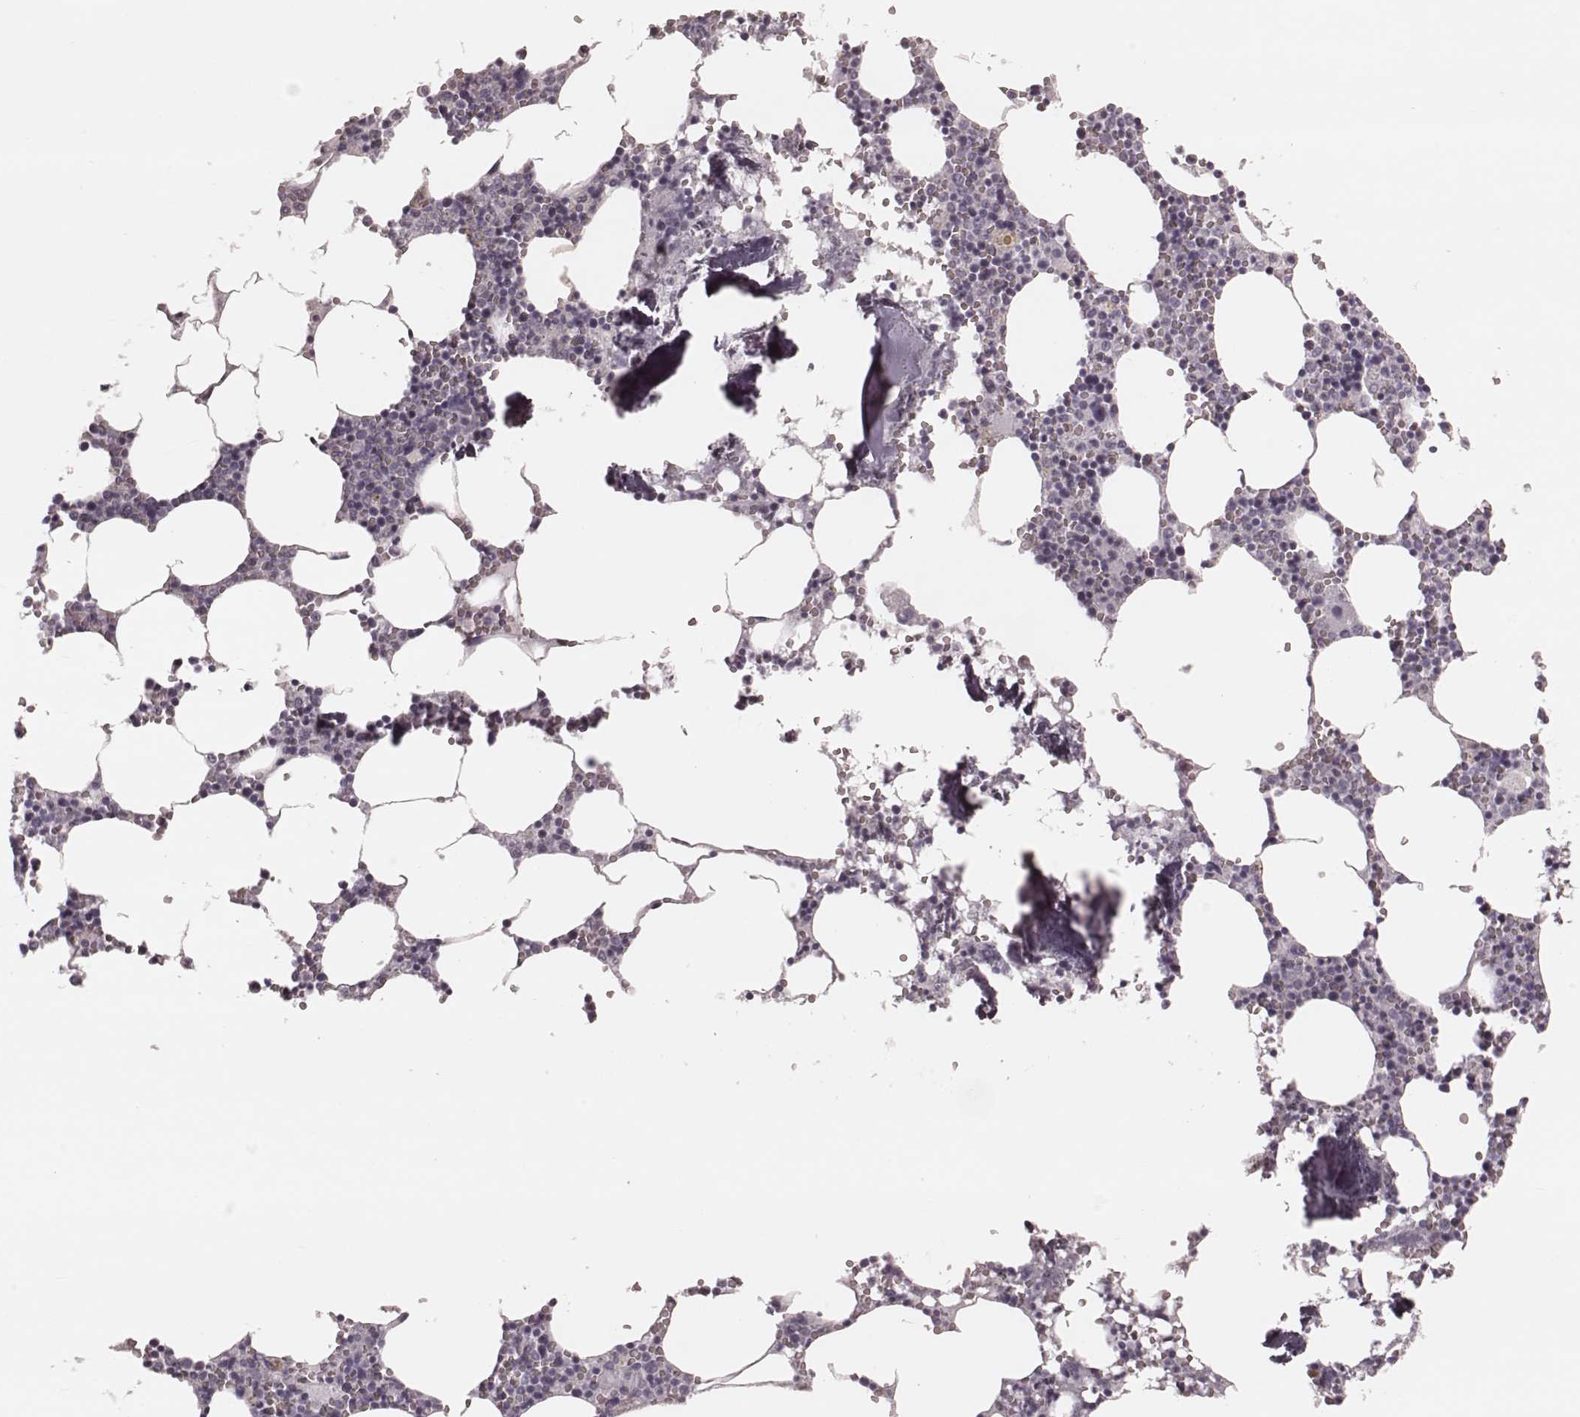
{"staining": {"intensity": "negative", "quantity": "none", "location": "none"}, "tissue": "bone marrow", "cell_type": "Hematopoietic cells", "image_type": "normal", "snomed": [{"axis": "morphology", "description": "Normal tissue, NOS"}, {"axis": "topography", "description": "Bone marrow"}], "caption": "High power microscopy histopathology image of an immunohistochemistry photomicrograph of benign bone marrow, revealing no significant staining in hematopoietic cells. Brightfield microscopy of immunohistochemistry stained with DAB (3,3'-diaminobenzidine) (brown) and hematoxylin (blue), captured at high magnification.", "gene": "KRT74", "patient": {"sex": "female", "age": 64}}